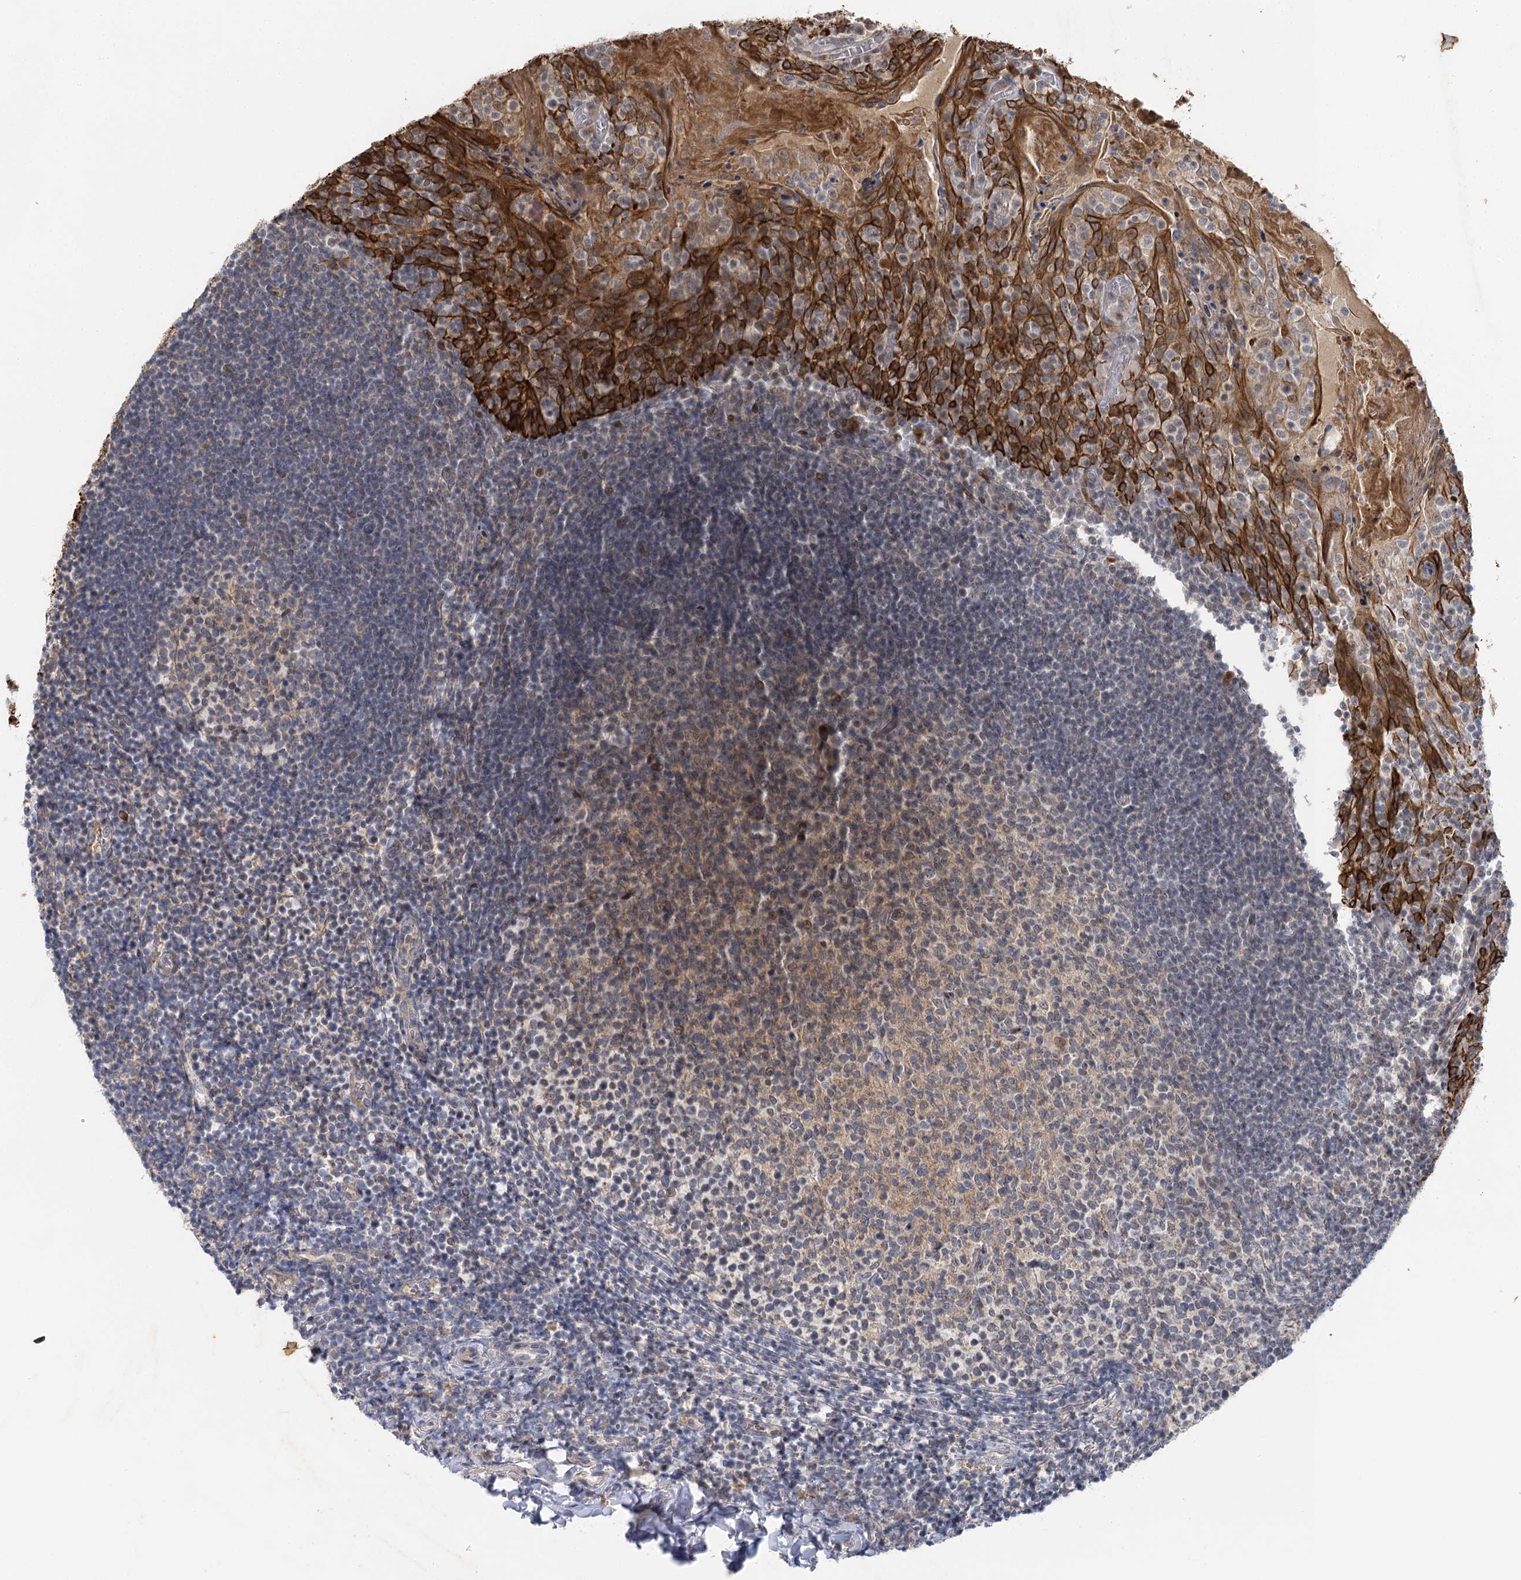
{"staining": {"intensity": "weak", "quantity": "25%-75%", "location": "cytoplasmic/membranous"}, "tissue": "tonsil", "cell_type": "Germinal center cells", "image_type": "normal", "snomed": [{"axis": "morphology", "description": "Normal tissue, NOS"}, {"axis": "topography", "description": "Tonsil"}], "caption": "Tonsil stained for a protein (brown) shows weak cytoplasmic/membranous positive expression in approximately 25%-75% of germinal center cells.", "gene": "IL11RA", "patient": {"sex": "female", "age": 10}}